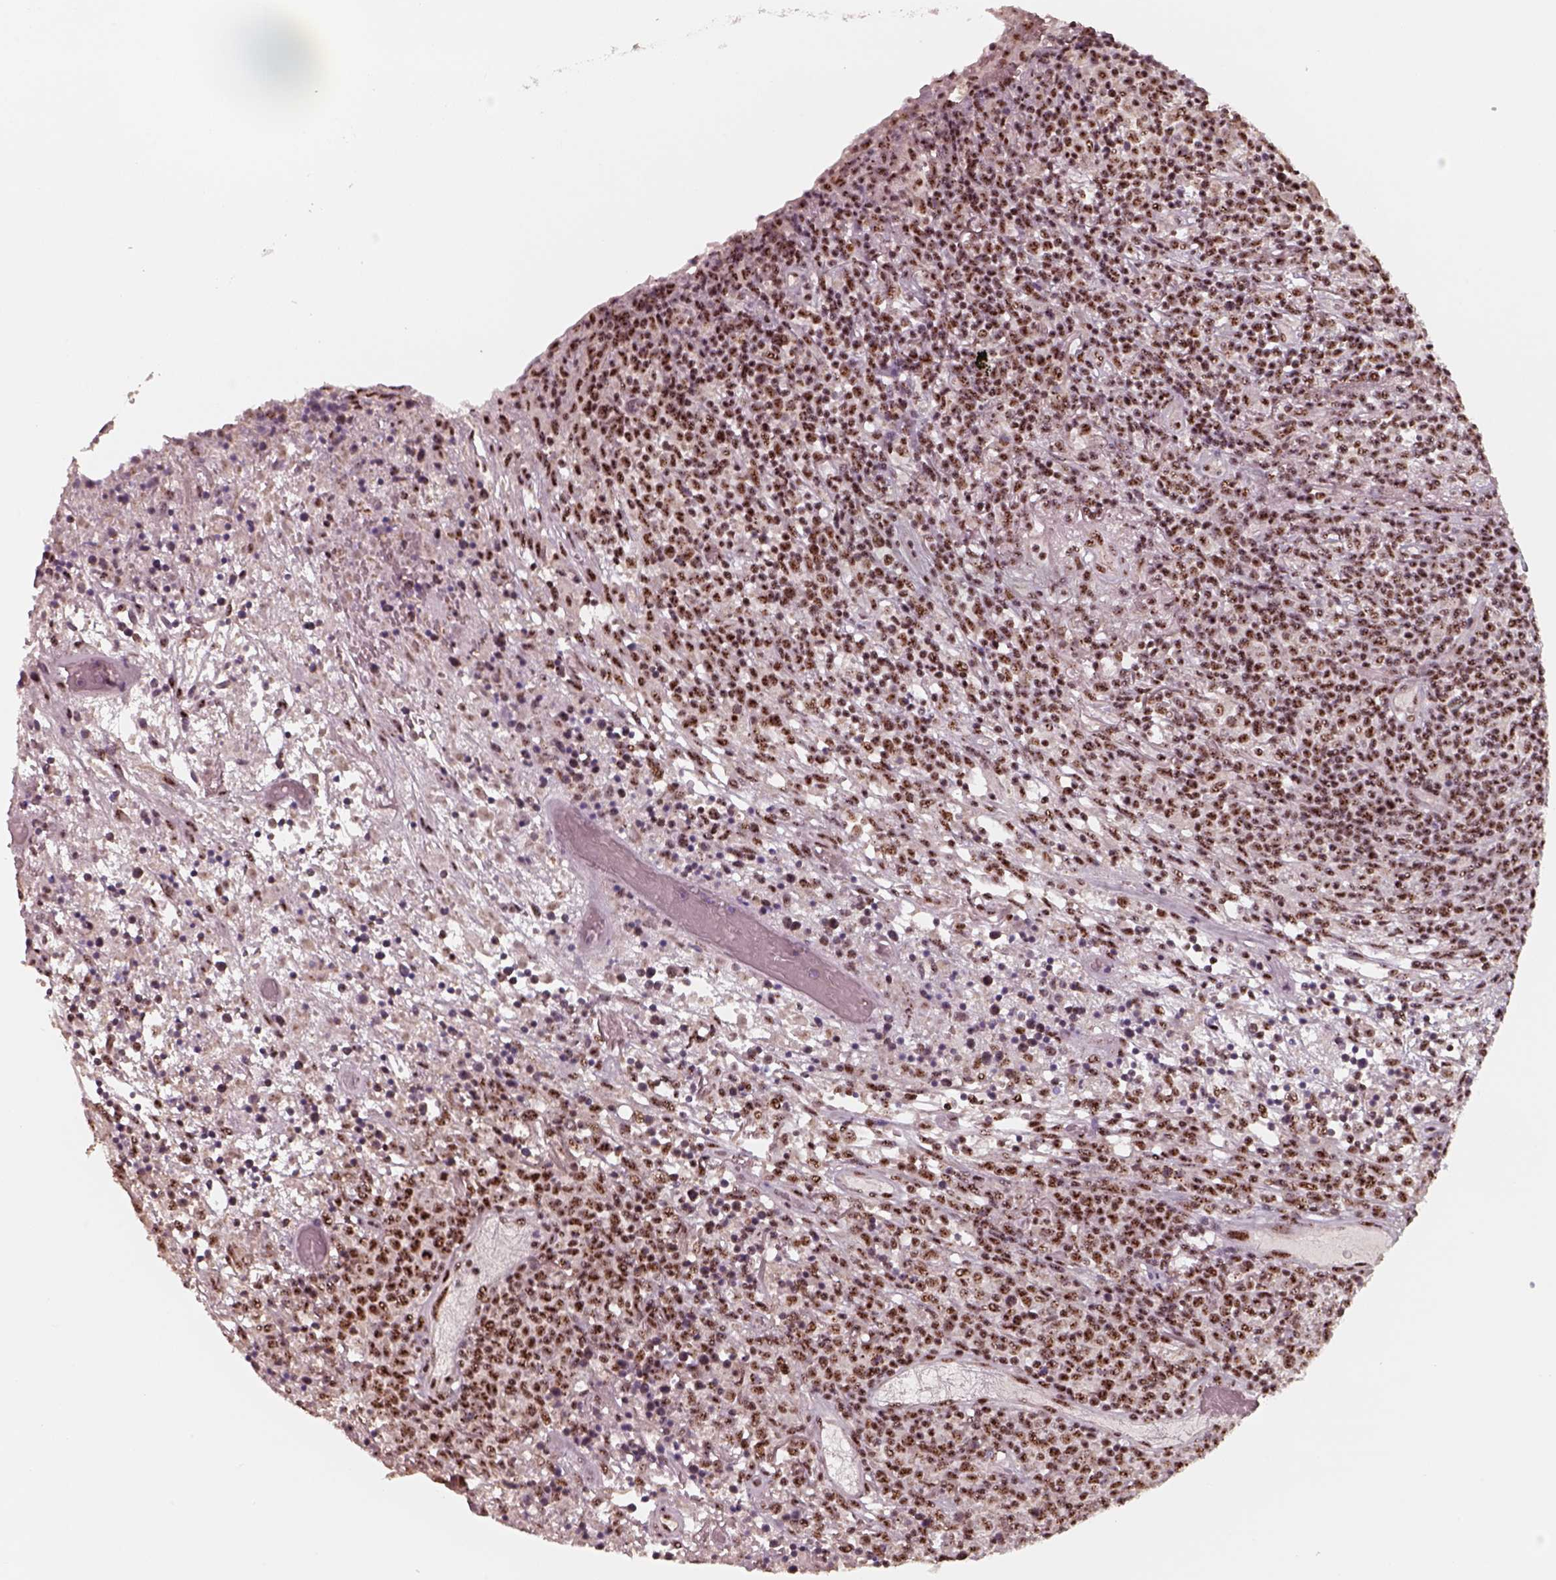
{"staining": {"intensity": "moderate", "quantity": ">75%", "location": "nuclear"}, "tissue": "lymphoma", "cell_type": "Tumor cells", "image_type": "cancer", "snomed": [{"axis": "morphology", "description": "Malignant lymphoma, non-Hodgkin's type, High grade"}, {"axis": "topography", "description": "Lung"}], "caption": "Immunohistochemistry staining of lymphoma, which exhibits medium levels of moderate nuclear positivity in about >75% of tumor cells indicating moderate nuclear protein expression. The staining was performed using DAB (3,3'-diaminobenzidine) (brown) for protein detection and nuclei were counterstained in hematoxylin (blue).", "gene": "ATXN7L3", "patient": {"sex": "male", "age": 79}}